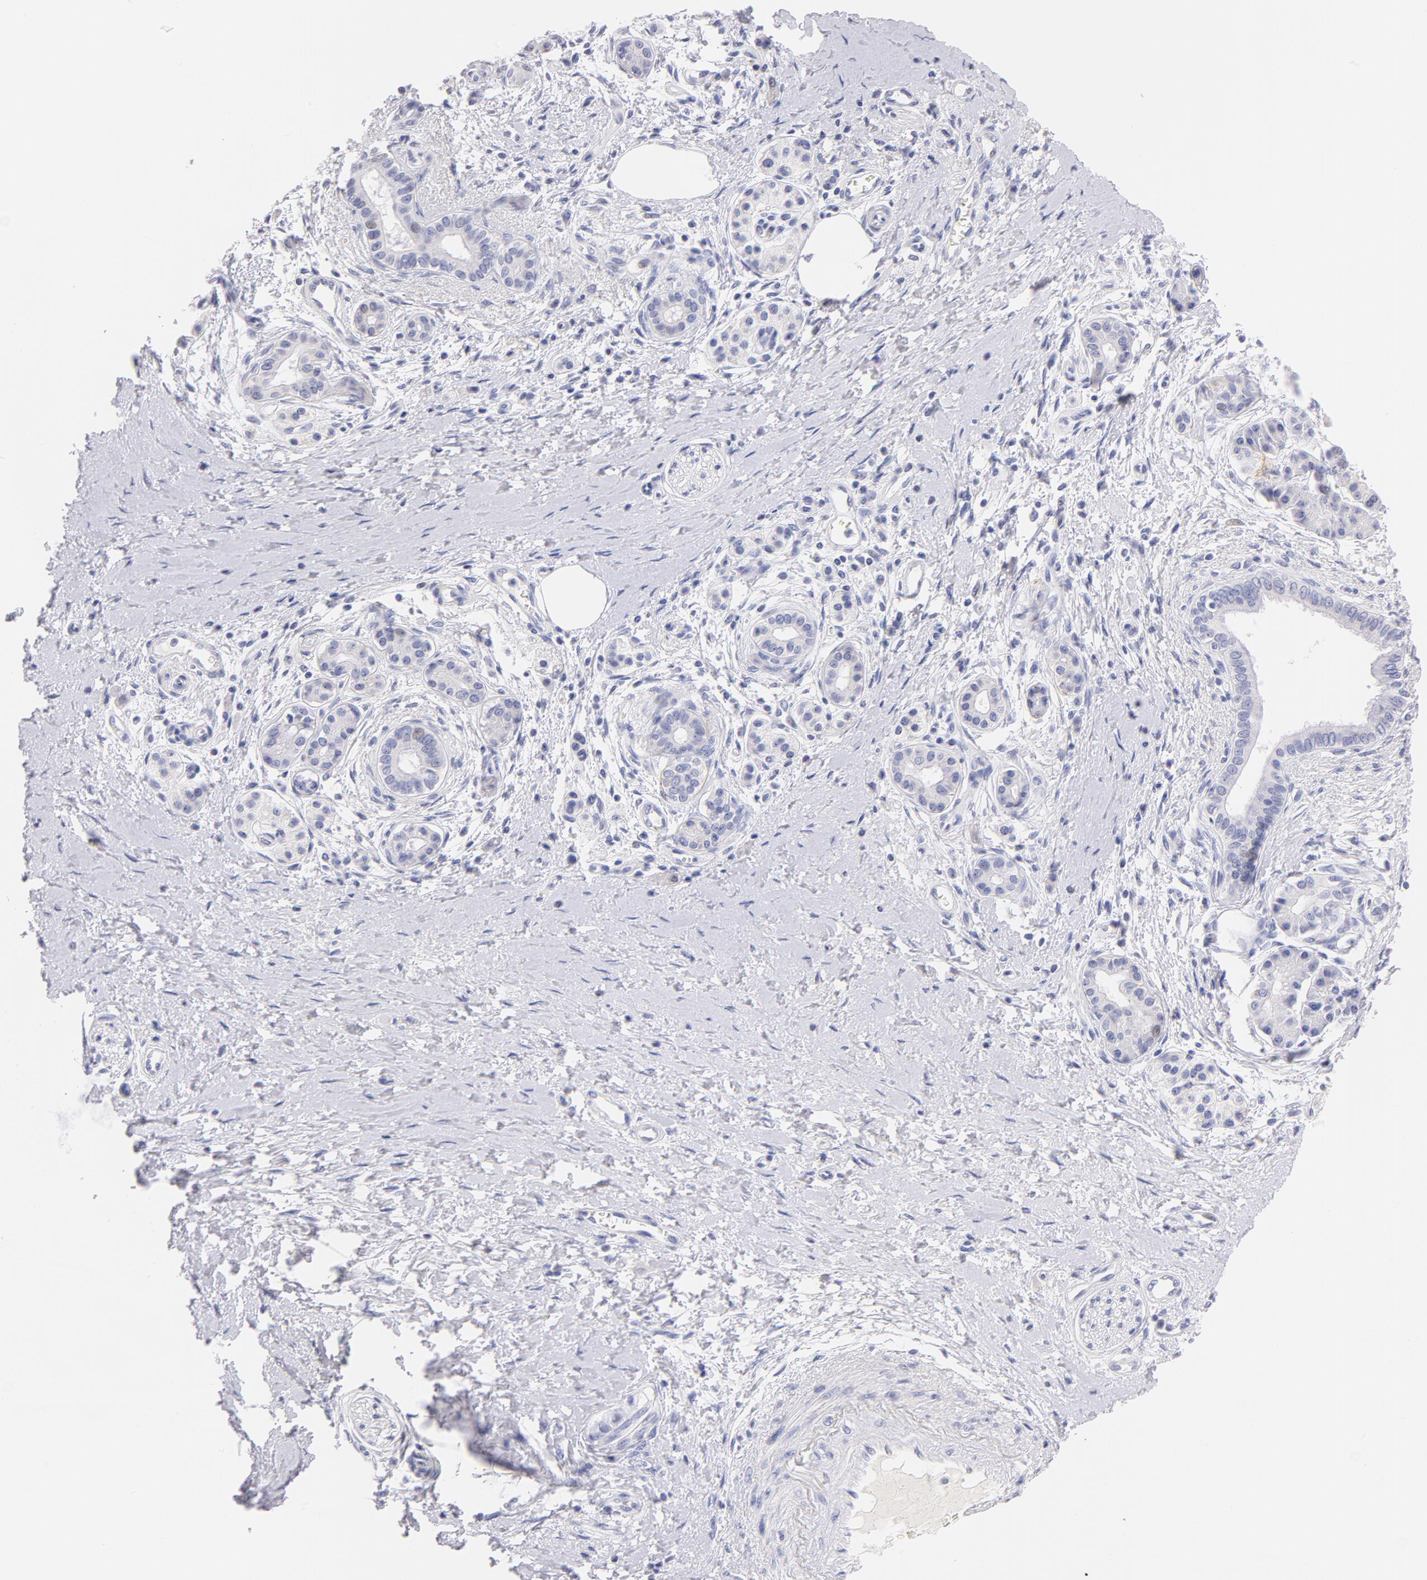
{"staining": {"intensity": "weak", "quantity": "<25%", "location": "nuclear"}, "tissue": "pancreatic cancer", "cell_type": "Tumor cells", "image_type": "cancer", "snomed": [{"axis": "morphology", "description": "Adenocarcinoma, NOS"}, {"axis": "topography", "description": "Pancreas"}], "caption": "IHC micrograph of neoplastic tissue: human pancreatic adenocarcinoma stained with DAB shows no significant protein staining in tumor cells.", "gene": "CD44", "patient": {"sex": "female", "age": 66}}